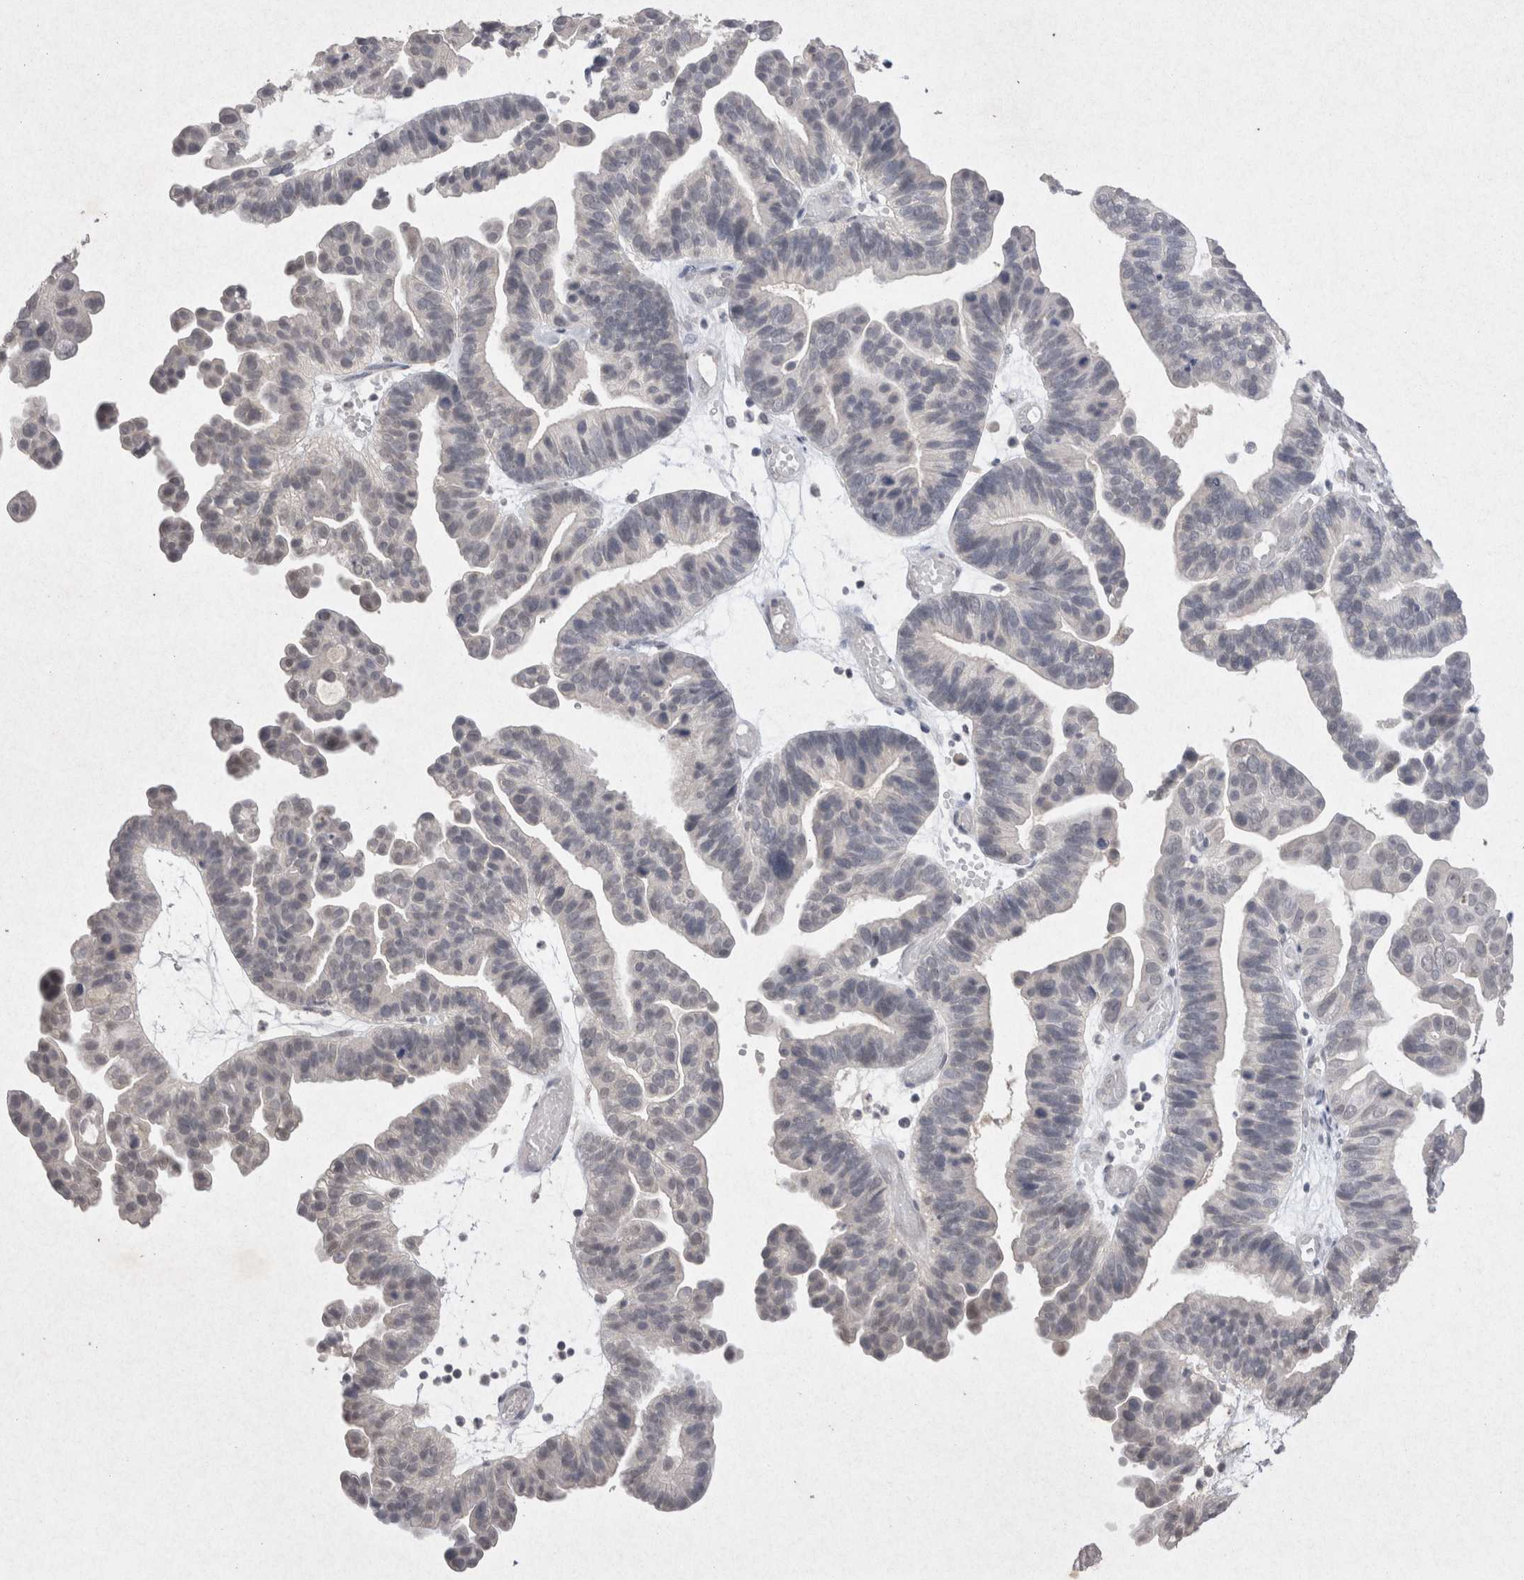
{"staining": {"intensity": "negative", "quantity": "none", "location": "none"}, "tissue": "ovarian cancer", "cell_type": "Tumor cells", "image_type": "cancer", "snomed": [{"axis": "morphology", "description": "Cystadenocarcinoma, serous, NOS"}, {"axis": "topography", "description": "Ovary"}], "caption": "A micrograph of ovarian cancer stained for a protein exhibits no brown staining in tumor cells.", "gene": "LYVE1", "patient": {"sex": "female", "age": 56}}